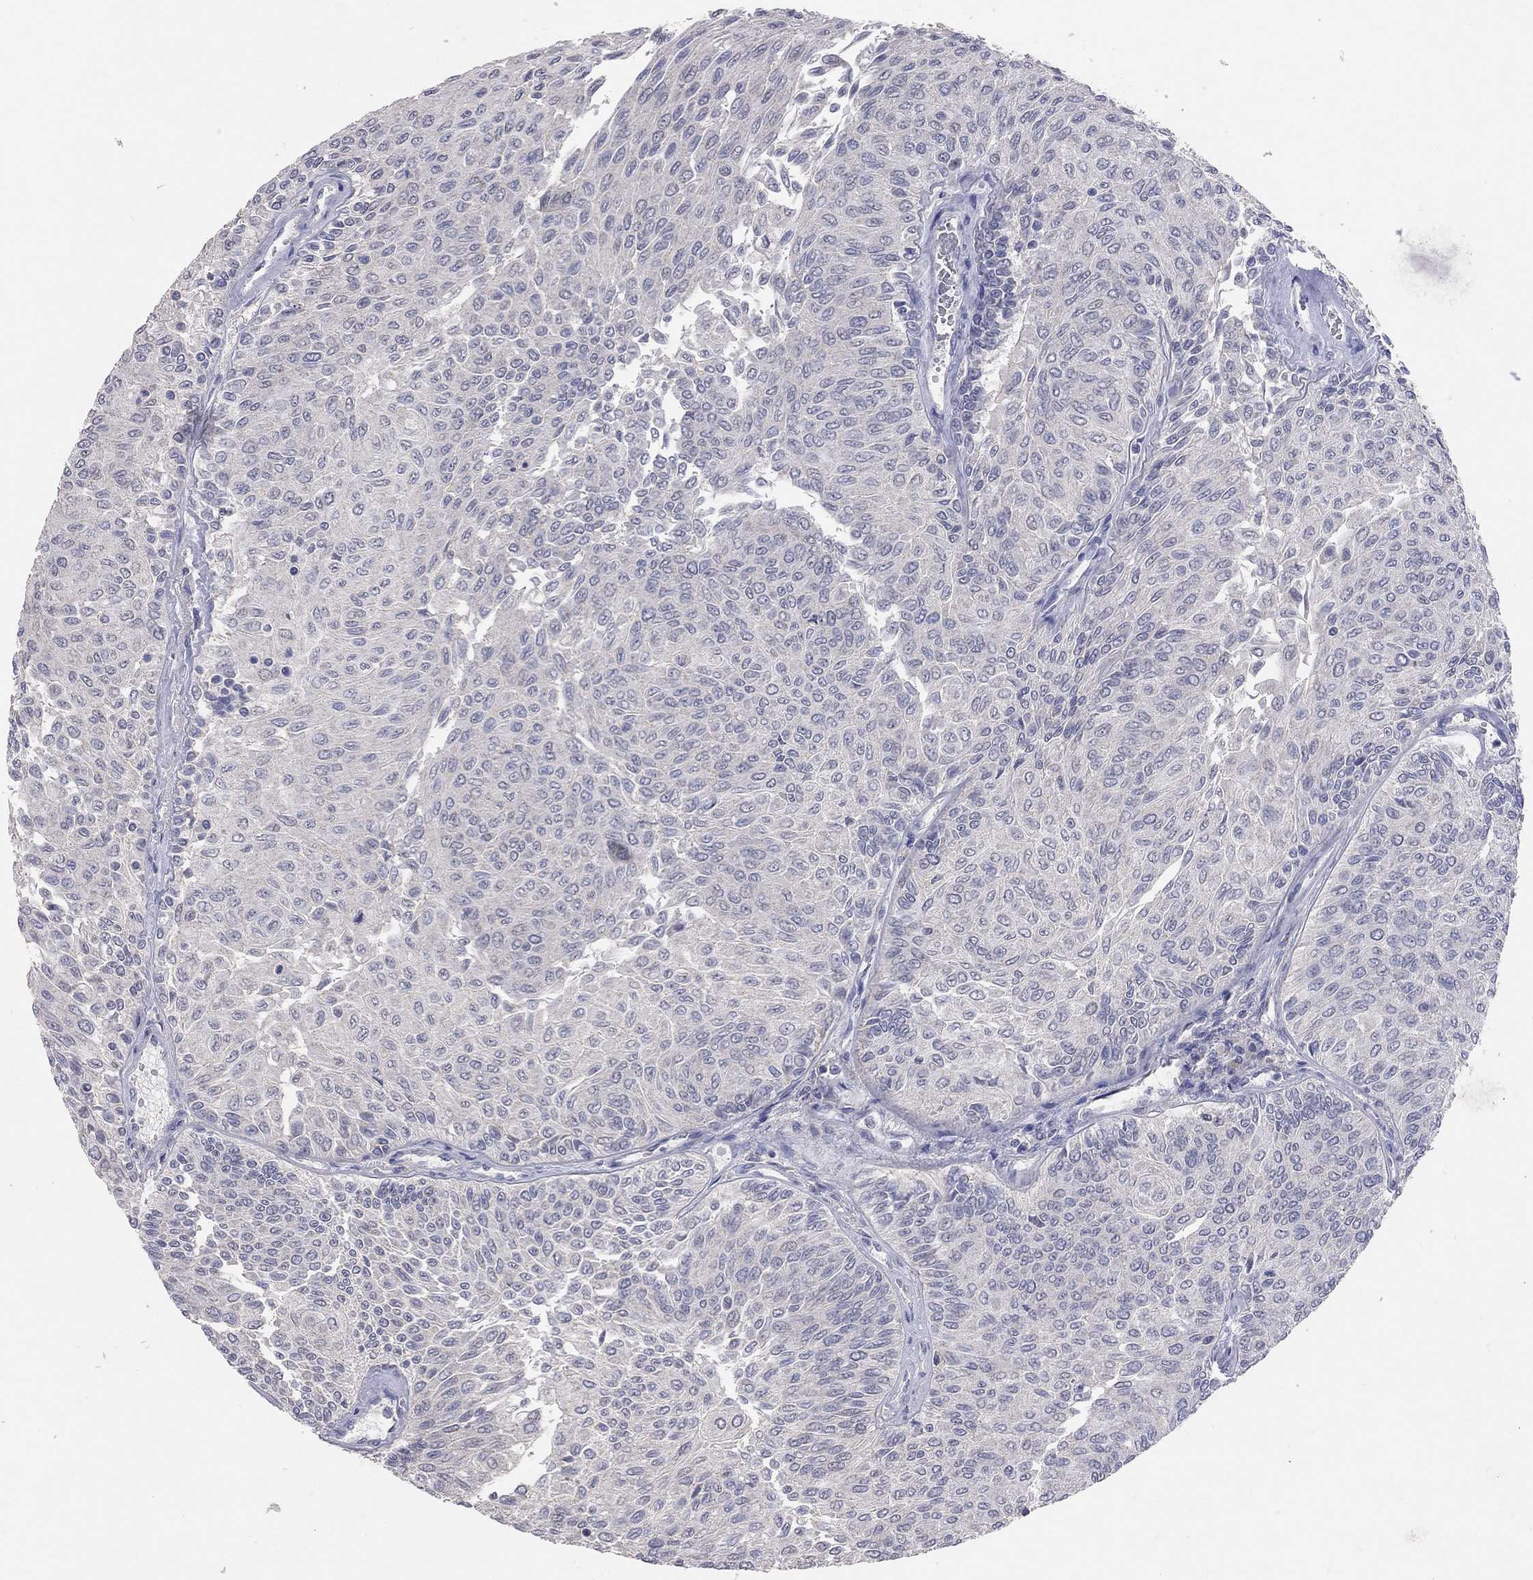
{"staining": {"intensity": "negative", "quantity": "none", "location": "none"}, "tissue": "urothelial cancer", "cell_type": "Tumor cells", "image_type": "cancer", "snomed": [{"axis": "morphology", "description": "Urothelial carcinoma, Low grade"}, {"axis": "topography", "description": "Ureter, NOS"}, {"axis": "topography", "description": "Urinary bladder"}], "caption": "Micrograph shows no significant protein positivity in tumor cells of low-grade urothelial carcinoma.", "gene": "MMP13", "patient": {"sex": "male", "age": 78}}